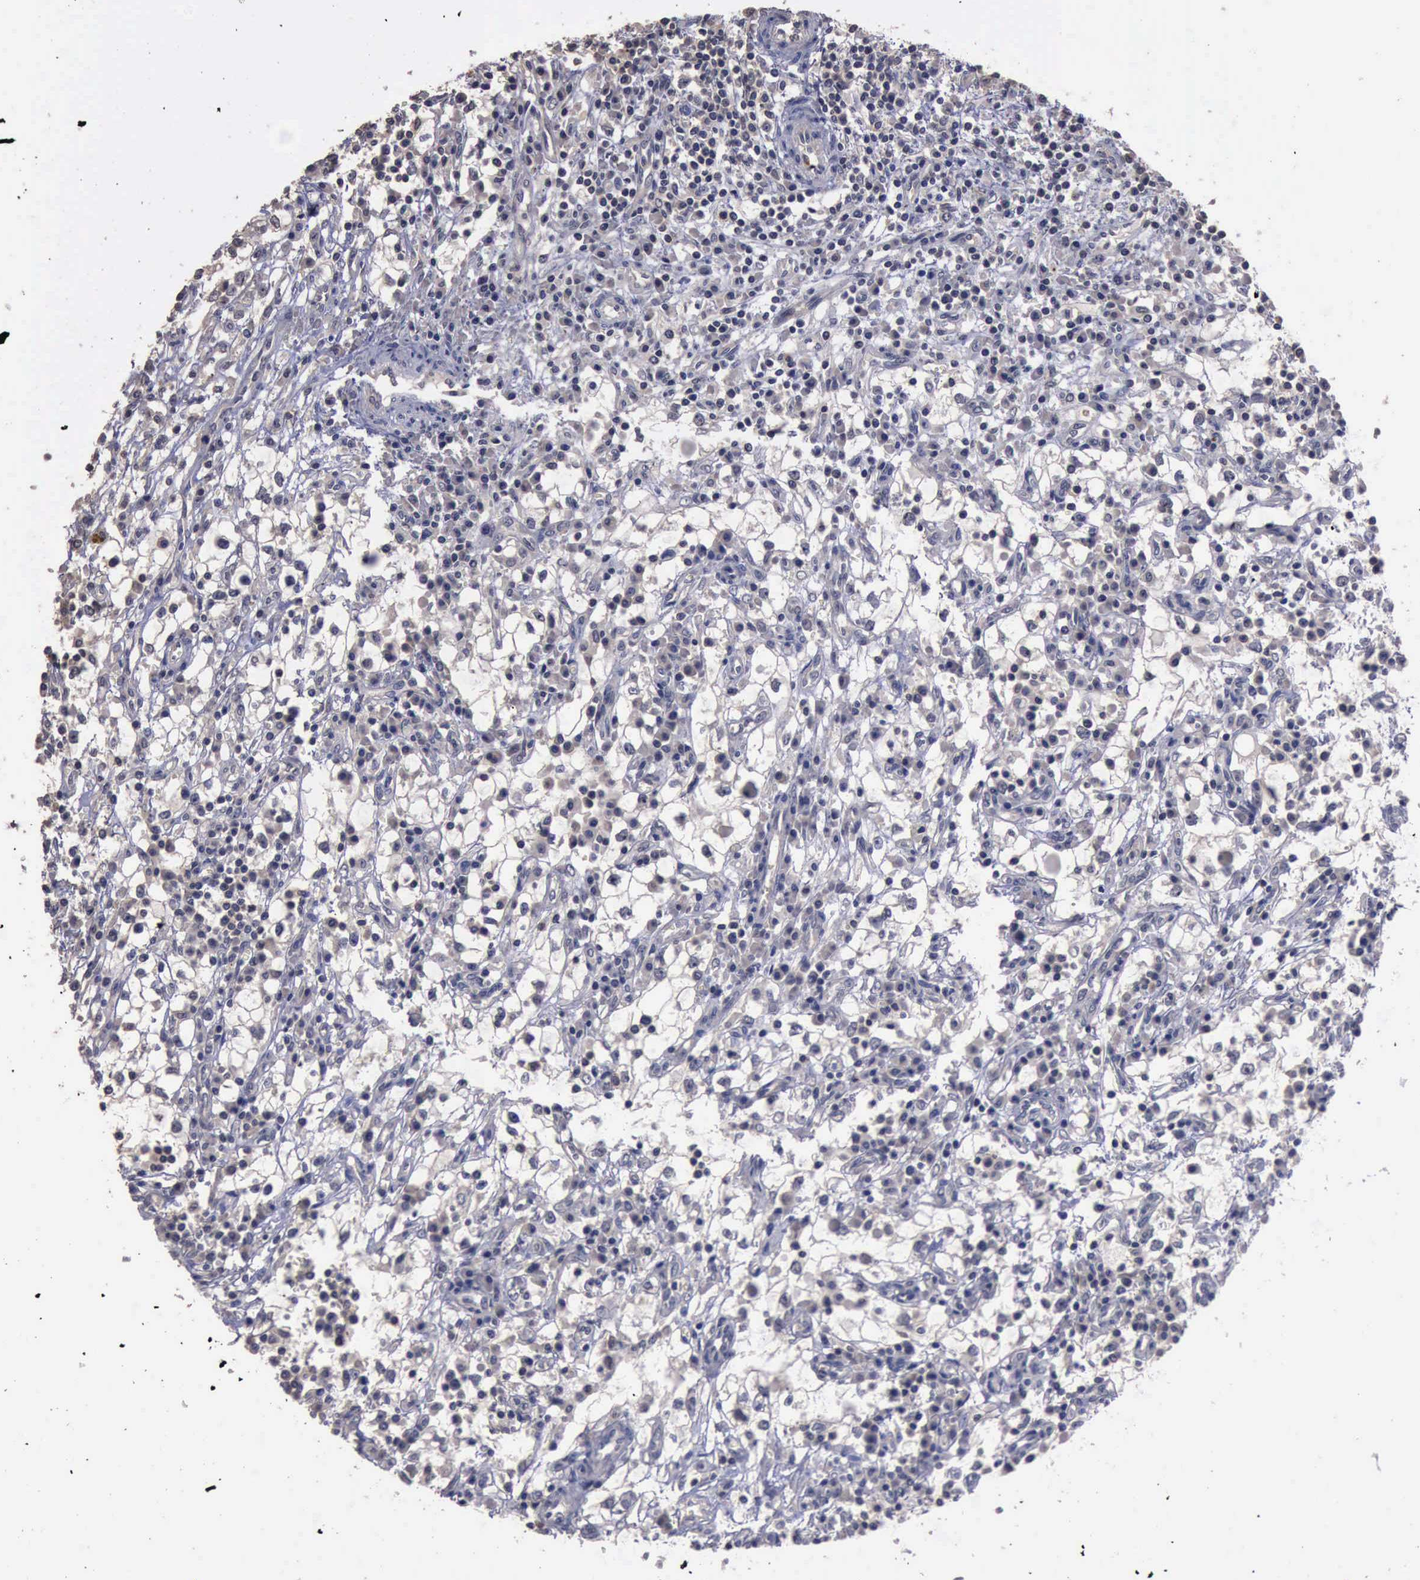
{"staining": {"intensity": "negative", "quantity": "none", "location": "none"}, "tissue": "renal cancer", "cell_type": "Tumor cells", "image_type": "cancer", "snomed": [{"axis": "morphology", "description": "Adenocarcinoma, NOS"}, {"axis": "topography", "description": "Kidney"}], "caption": "IHC of renal cancer shows no staining in tumor cells.", "gene": "CRKL", "patient": {"sex": "male", "age": 82}}